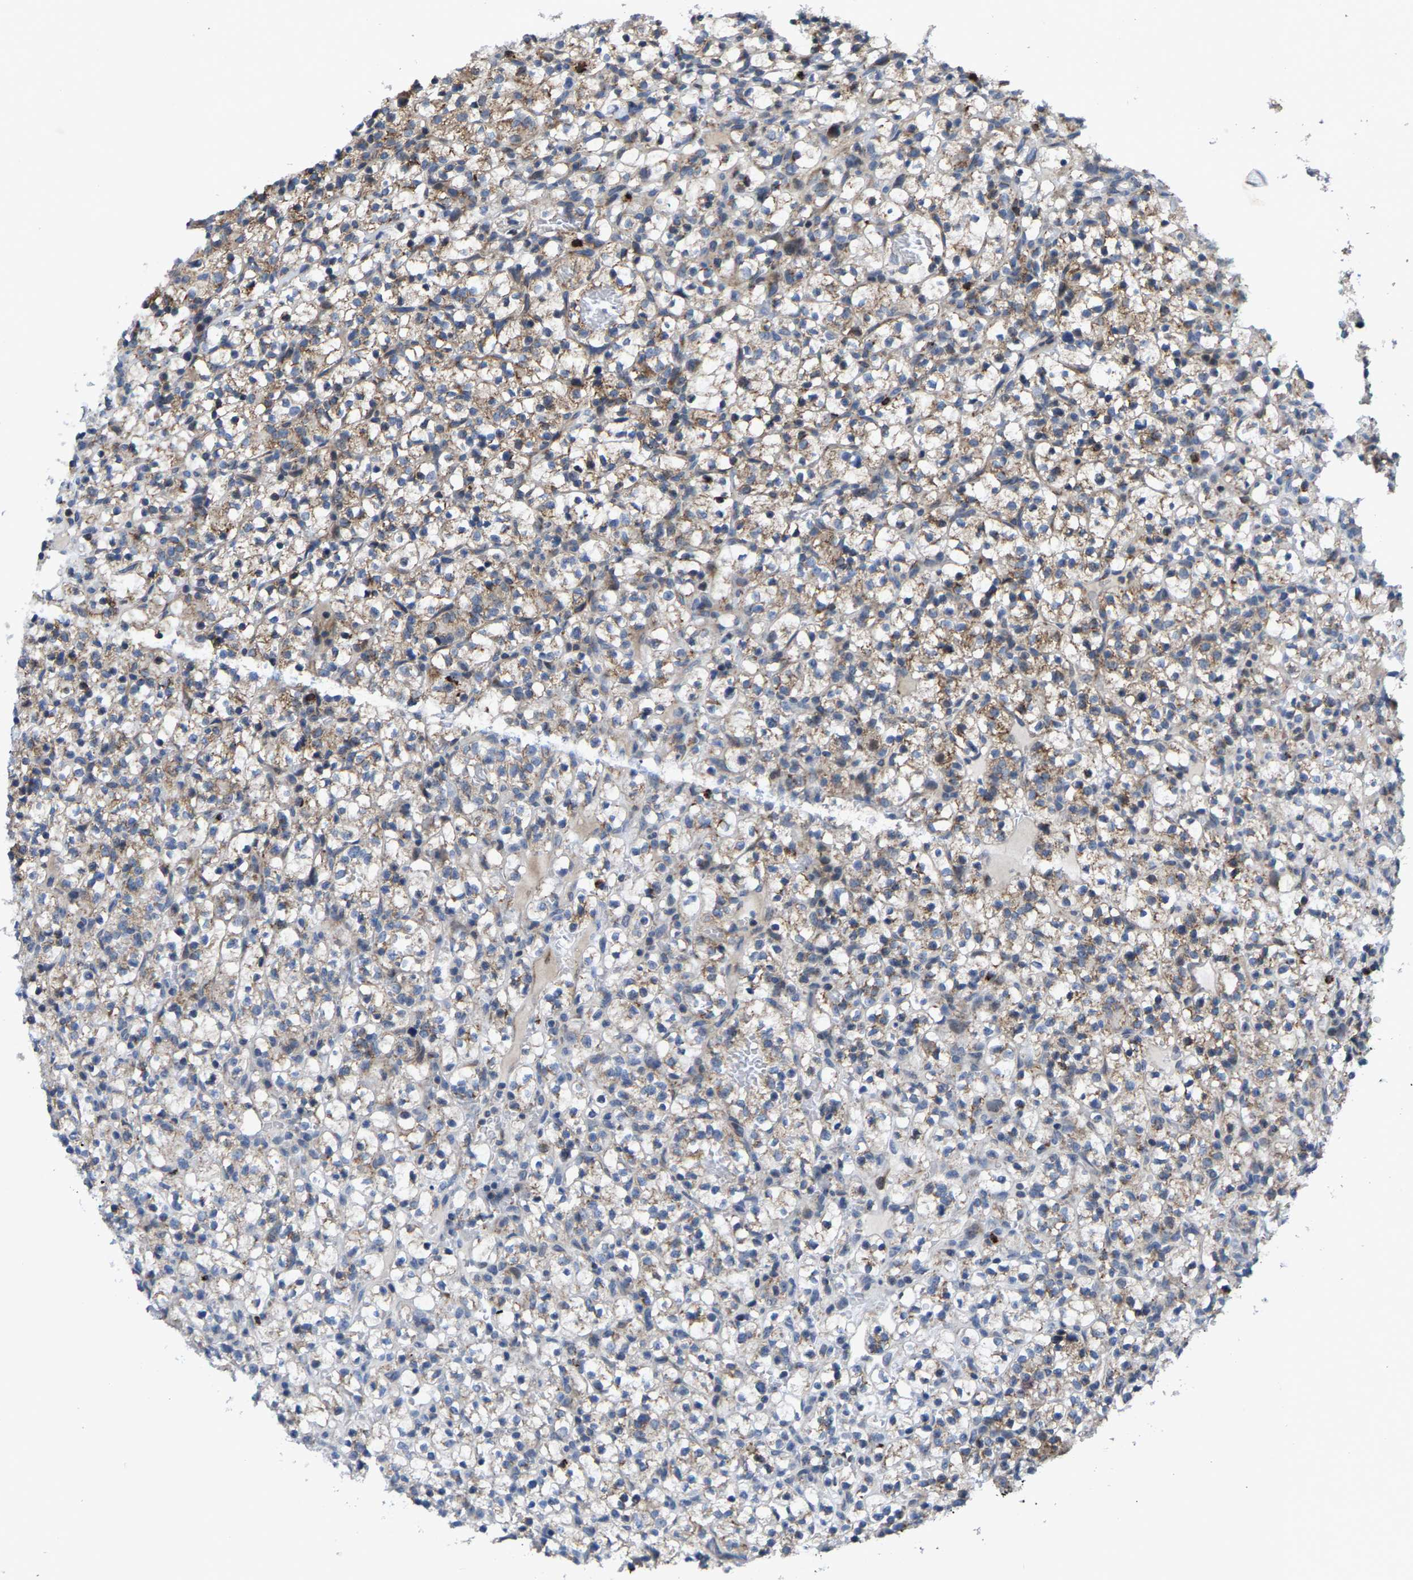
{"staining": {"intensity": "weak", "quantity": "25%-75%", "location": "cytoplasmic/membranous"}, "tissue": "renal cancer", "cell_type": "Tumor cells", "image_type": "cancer", "snomed": [{"axis": "morphology", "description": "Adenocarcinoma, NOS"}, {"axis": "topography", "description": "Kidney"}], "caption": "Human renal adenocarcinoma stained with a protein marker reveals weak staining in tumor cells.", "gene": "TDRKH", "patient": {"sex": "female", "age": 57}}